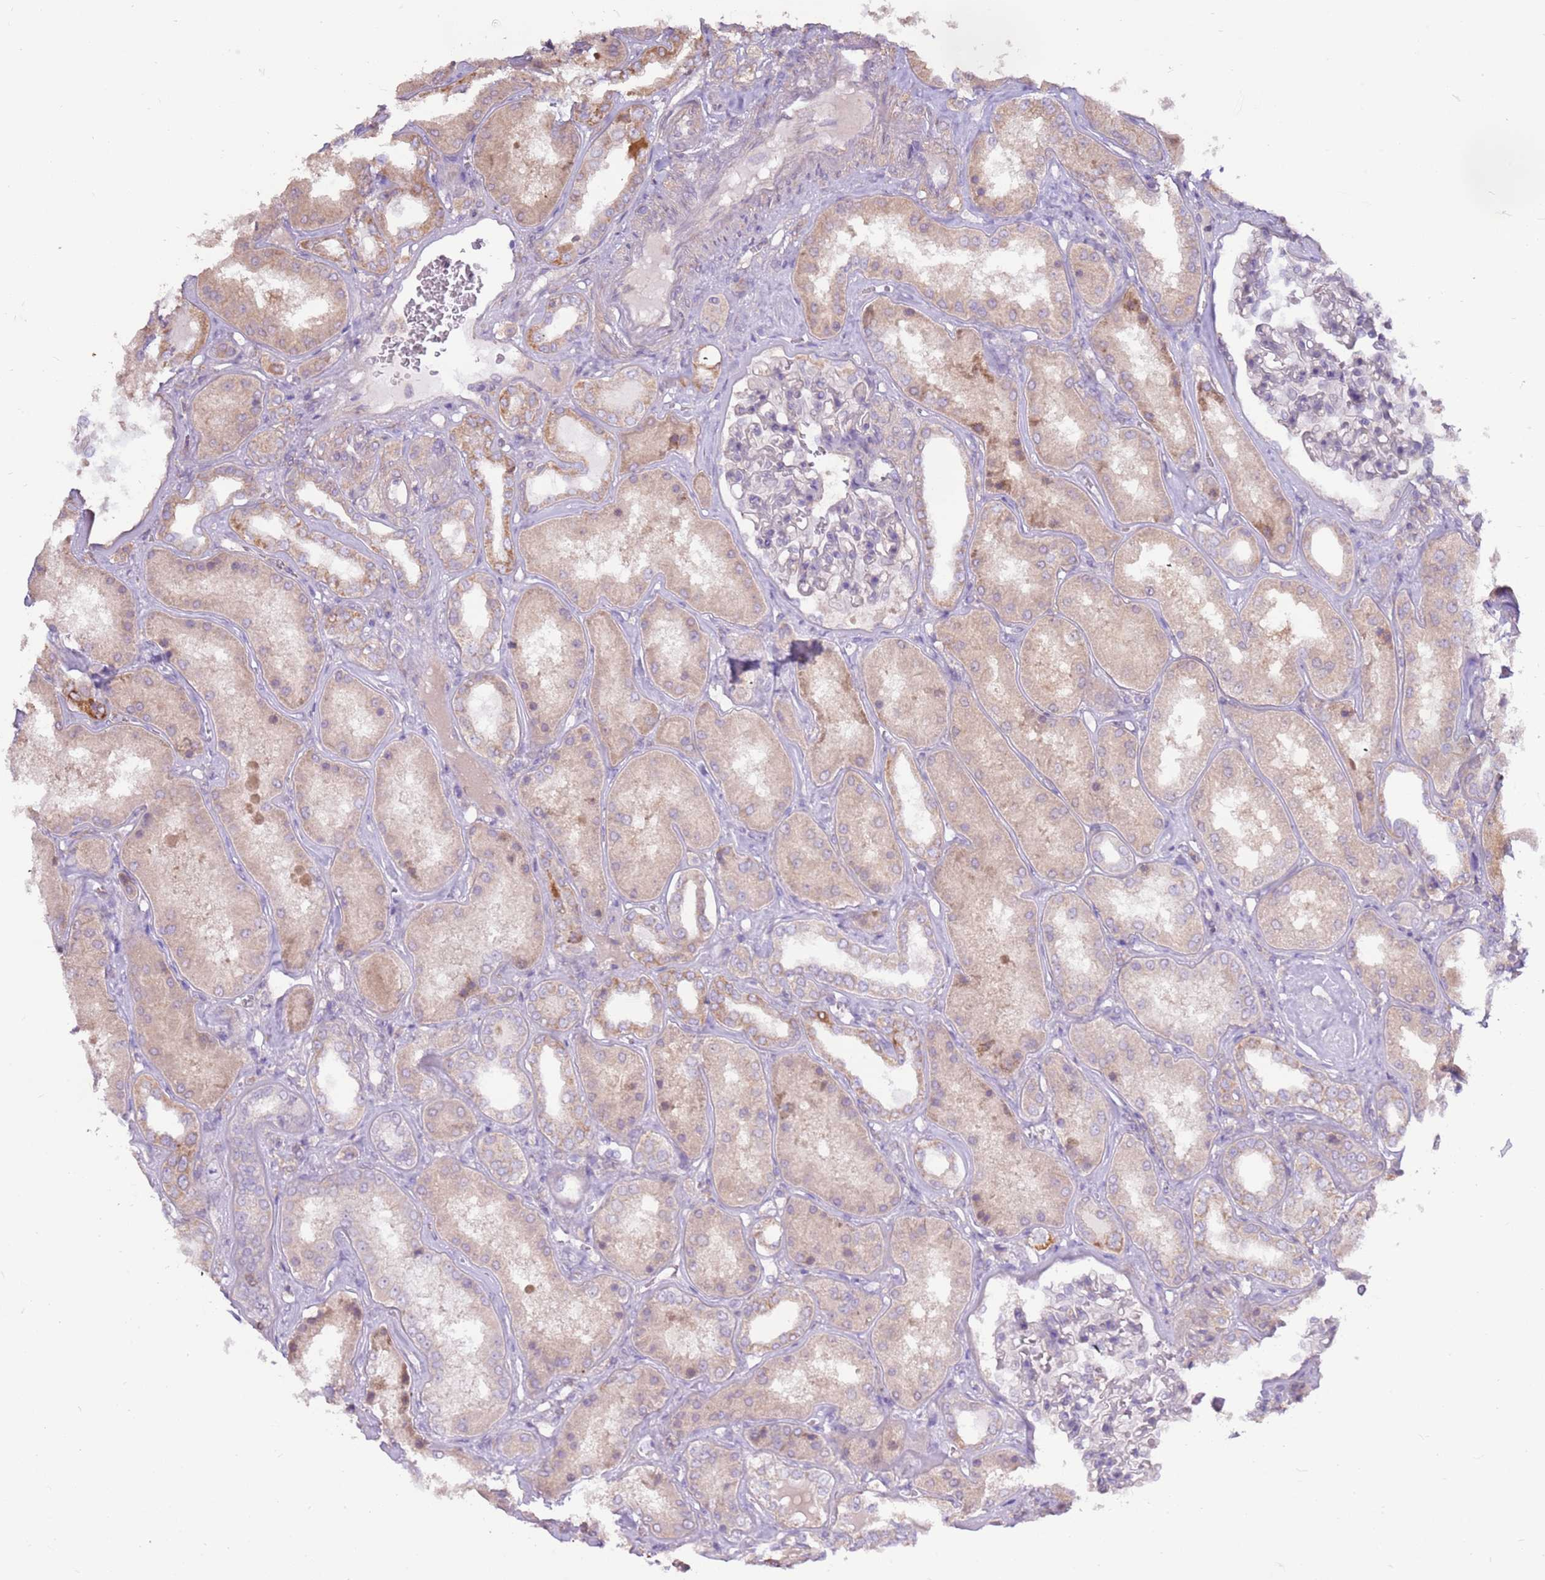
{"staining": {"intensity": "negative", "quantity": "none", "location": "none"}, "tissue": "kidney", "cell_type": "Cells in glomeruli", "image_type": "normal", "snomed": [{"axis": "morphology", "description": "Normal tissue, NOS"}, {"axis": "topography", "description": "Kidney"}], "caption": "A high-resolution micrograph shows immunohistochemistry staining of normal kidney, which displays no significant expression in cells in glomeruli. The staining was performed using DAB to visualize the protein expression in brown, while the nuclei were stained in blue with hematoxylin (Magnification: 20x).", "gene": "EVA1B", "patient": {"sex": "female", "age": 56}}